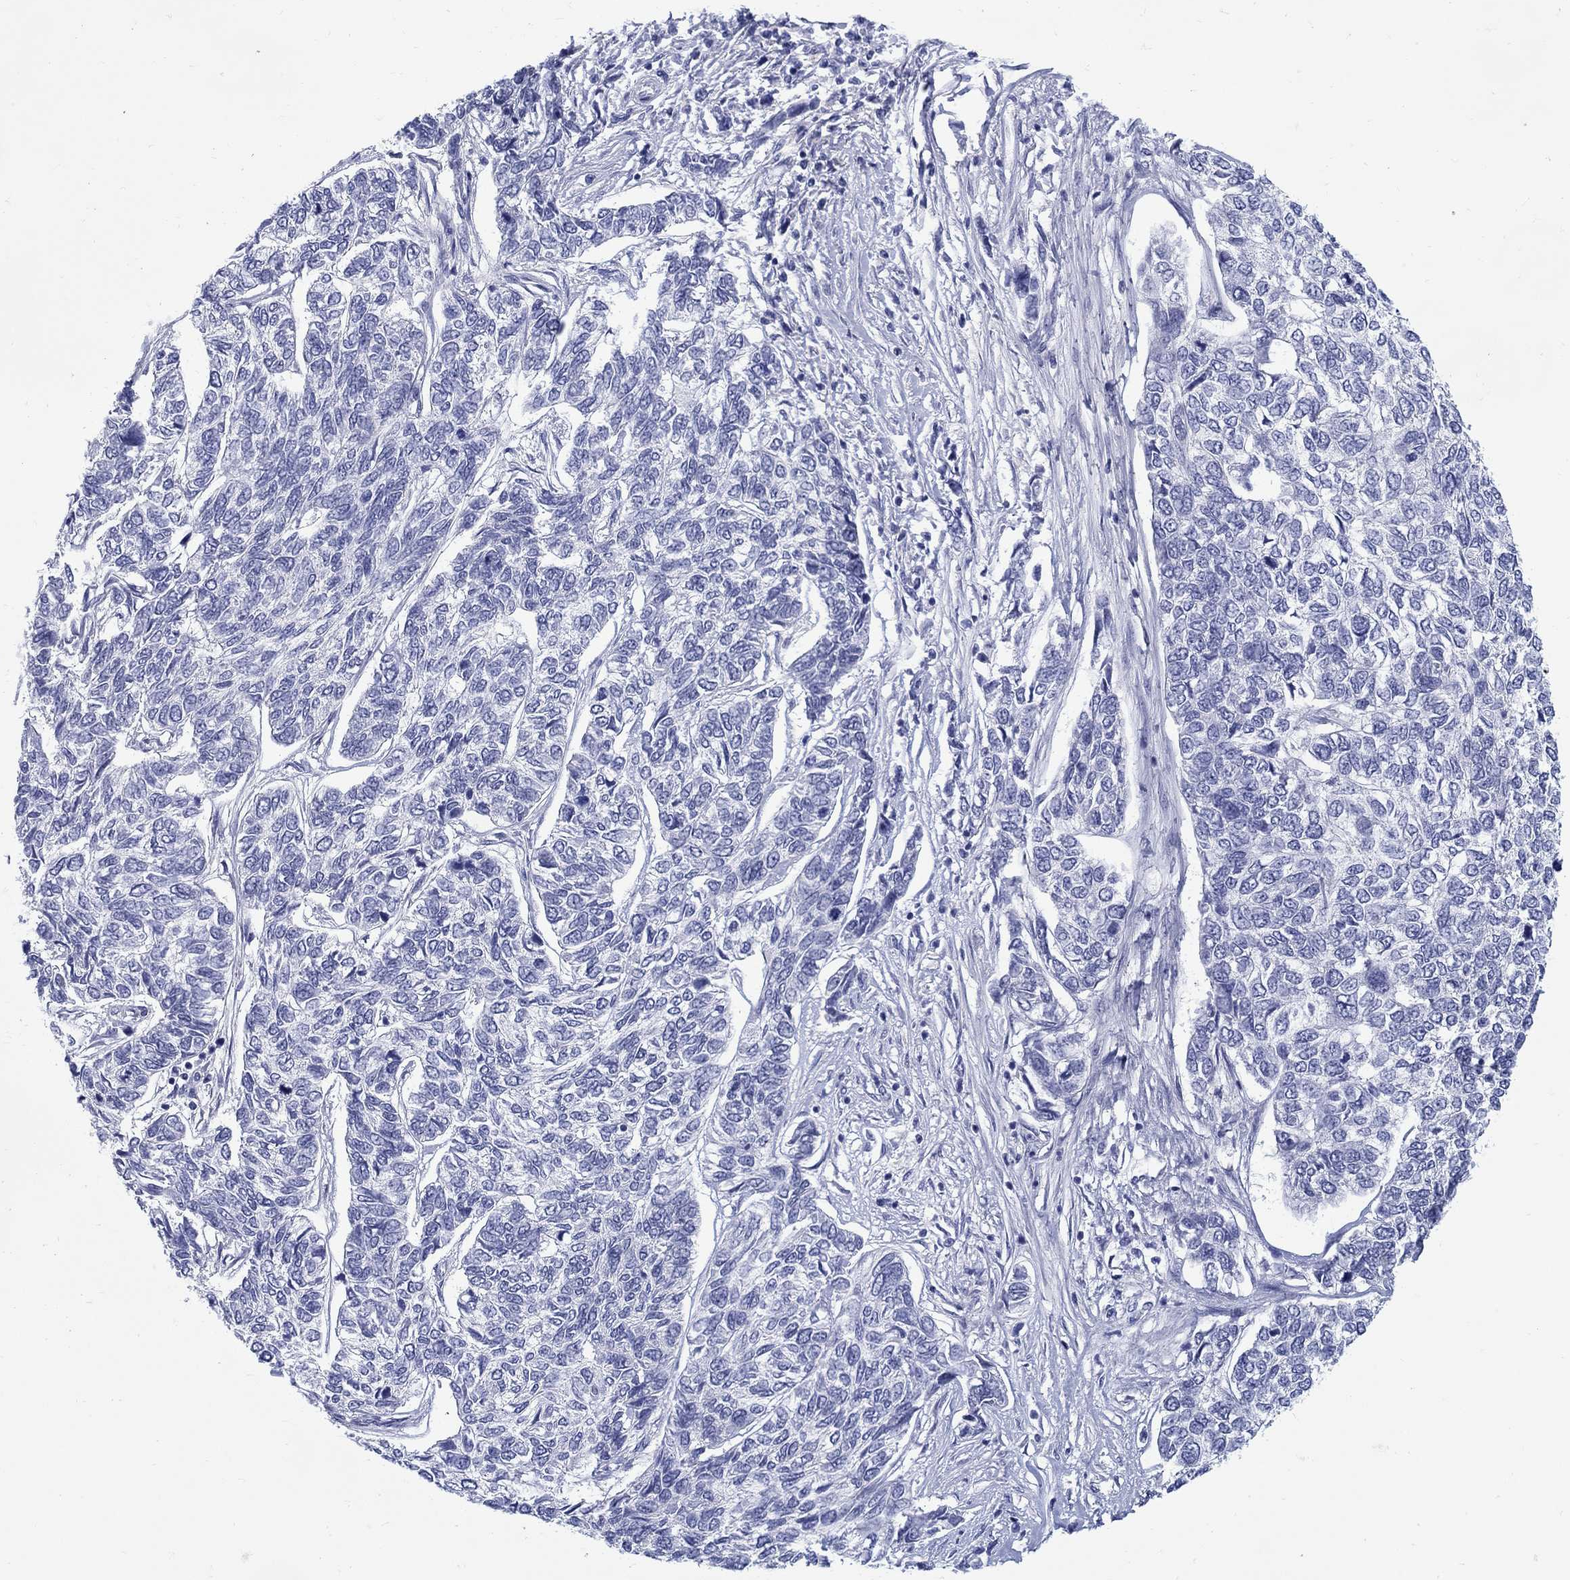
{"staining": {"intensity": "negative", "quantity": "none", "location": "none"}, "tissue": "skin cancer", "cell_type": "Tumor cells", "image_type": "cancer", "snomed": [{"axis": "morphology", "description": "Basal cell carcinoma"}, {"axis": "topography", "description": "Skin"}], "caption": "Histopathology image shows no protein expression in tumor cells of skin cancer (basal cell carcinoma) tissue. (DAB immunohistochemistry (IHC) visualized using brightfield microscopy, high magnification).", "gene": "ABCA4", "patient": {"sex": "female", "age": 65}}